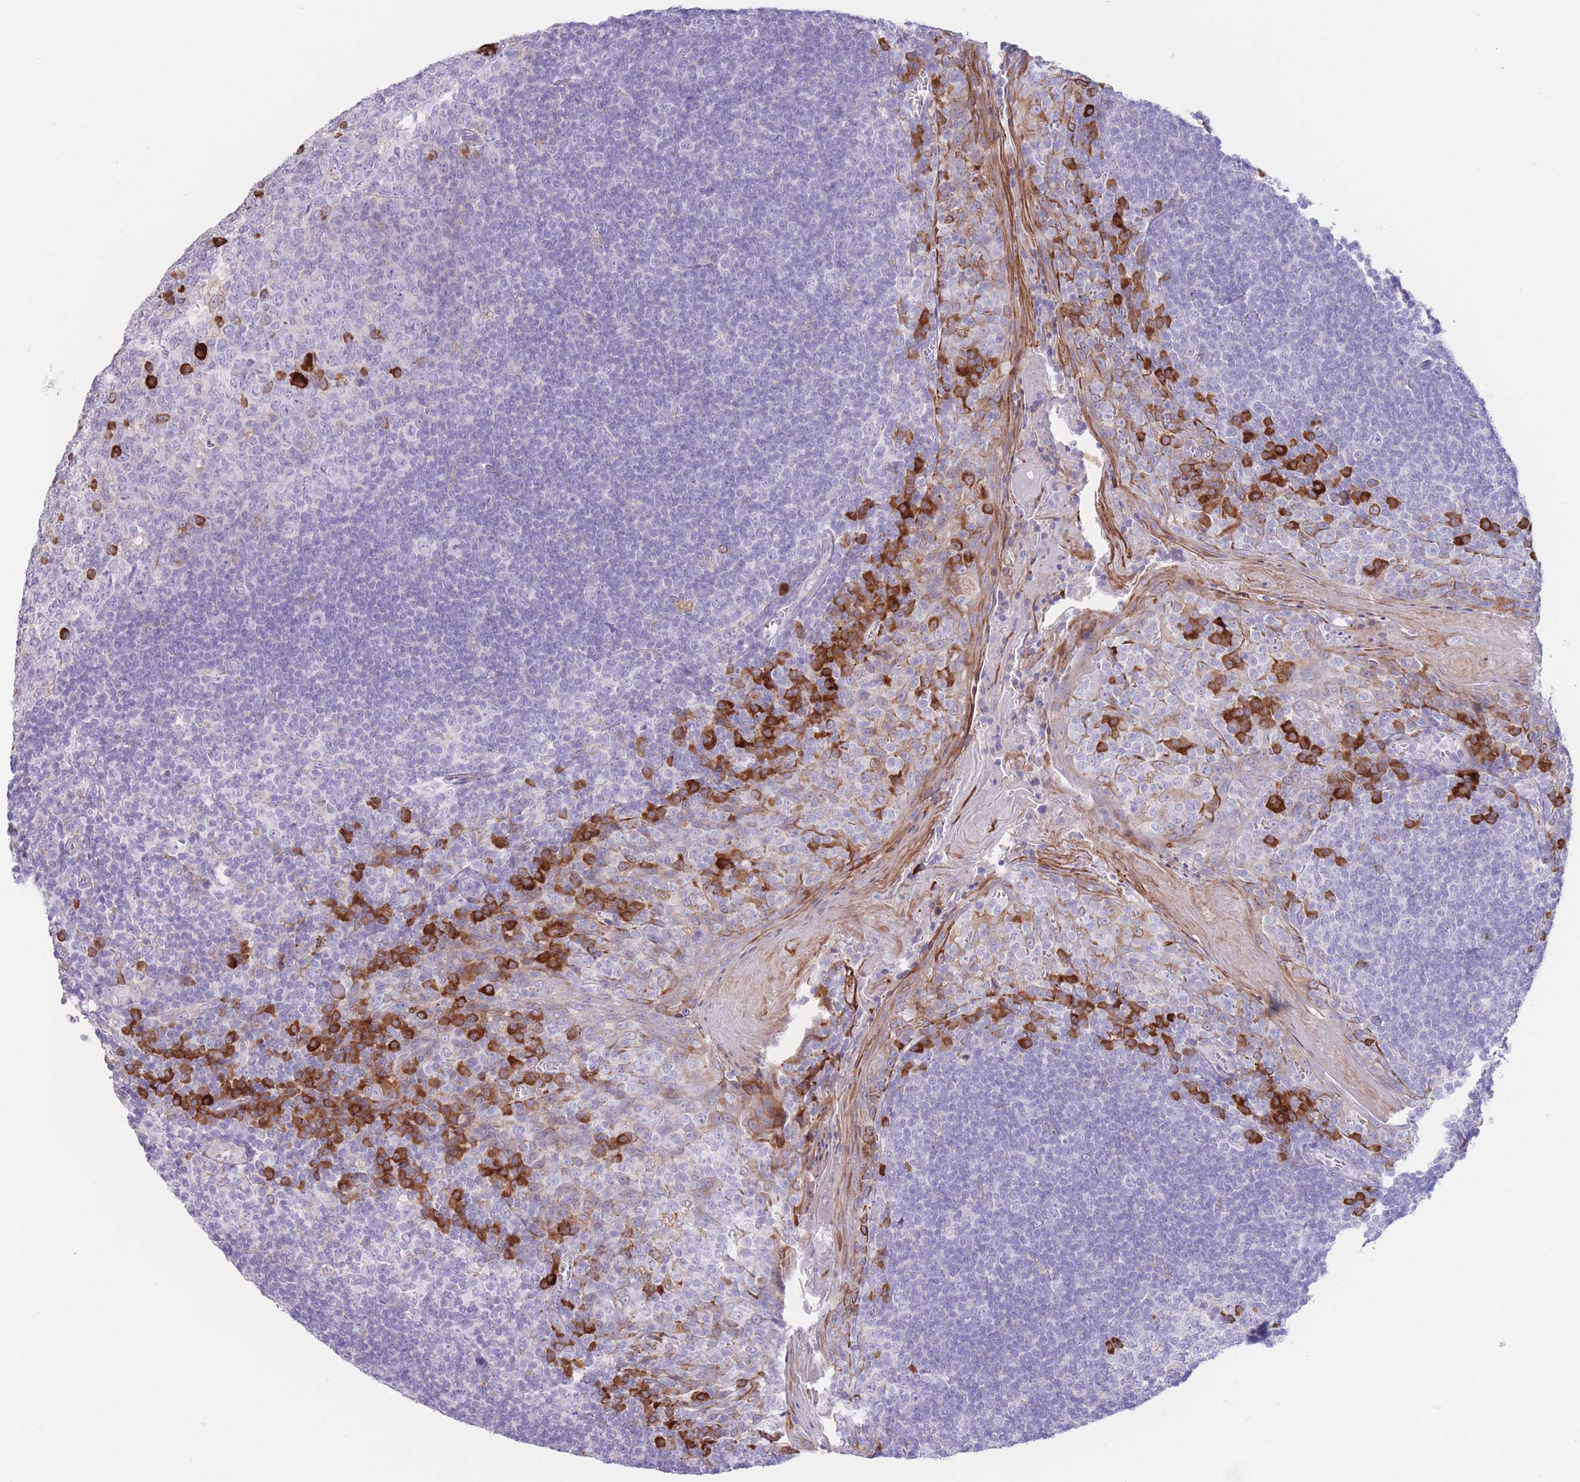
{"staining": {"intensity": "strong", "quantity": "<25%", "location": "cytoplasmic/membranous"}, "tissue": "tonsil", "cell_type": "Germinal center cells", "image_type": "normal", "snomed": [{"axis": "morphology", "description": "Normal tissue, NOS"}, {"axis": "topography", "description": "Tonsil"}], "caption": "The photomicrograph displays immunohistochemical staining of unremarkable tonsil. There is strong cytoplasmic/membranous positivity is seen in about <25% of germinal center cells.", "gene": "MYDGF", "patient": {"sex": "male", "age": 27}}